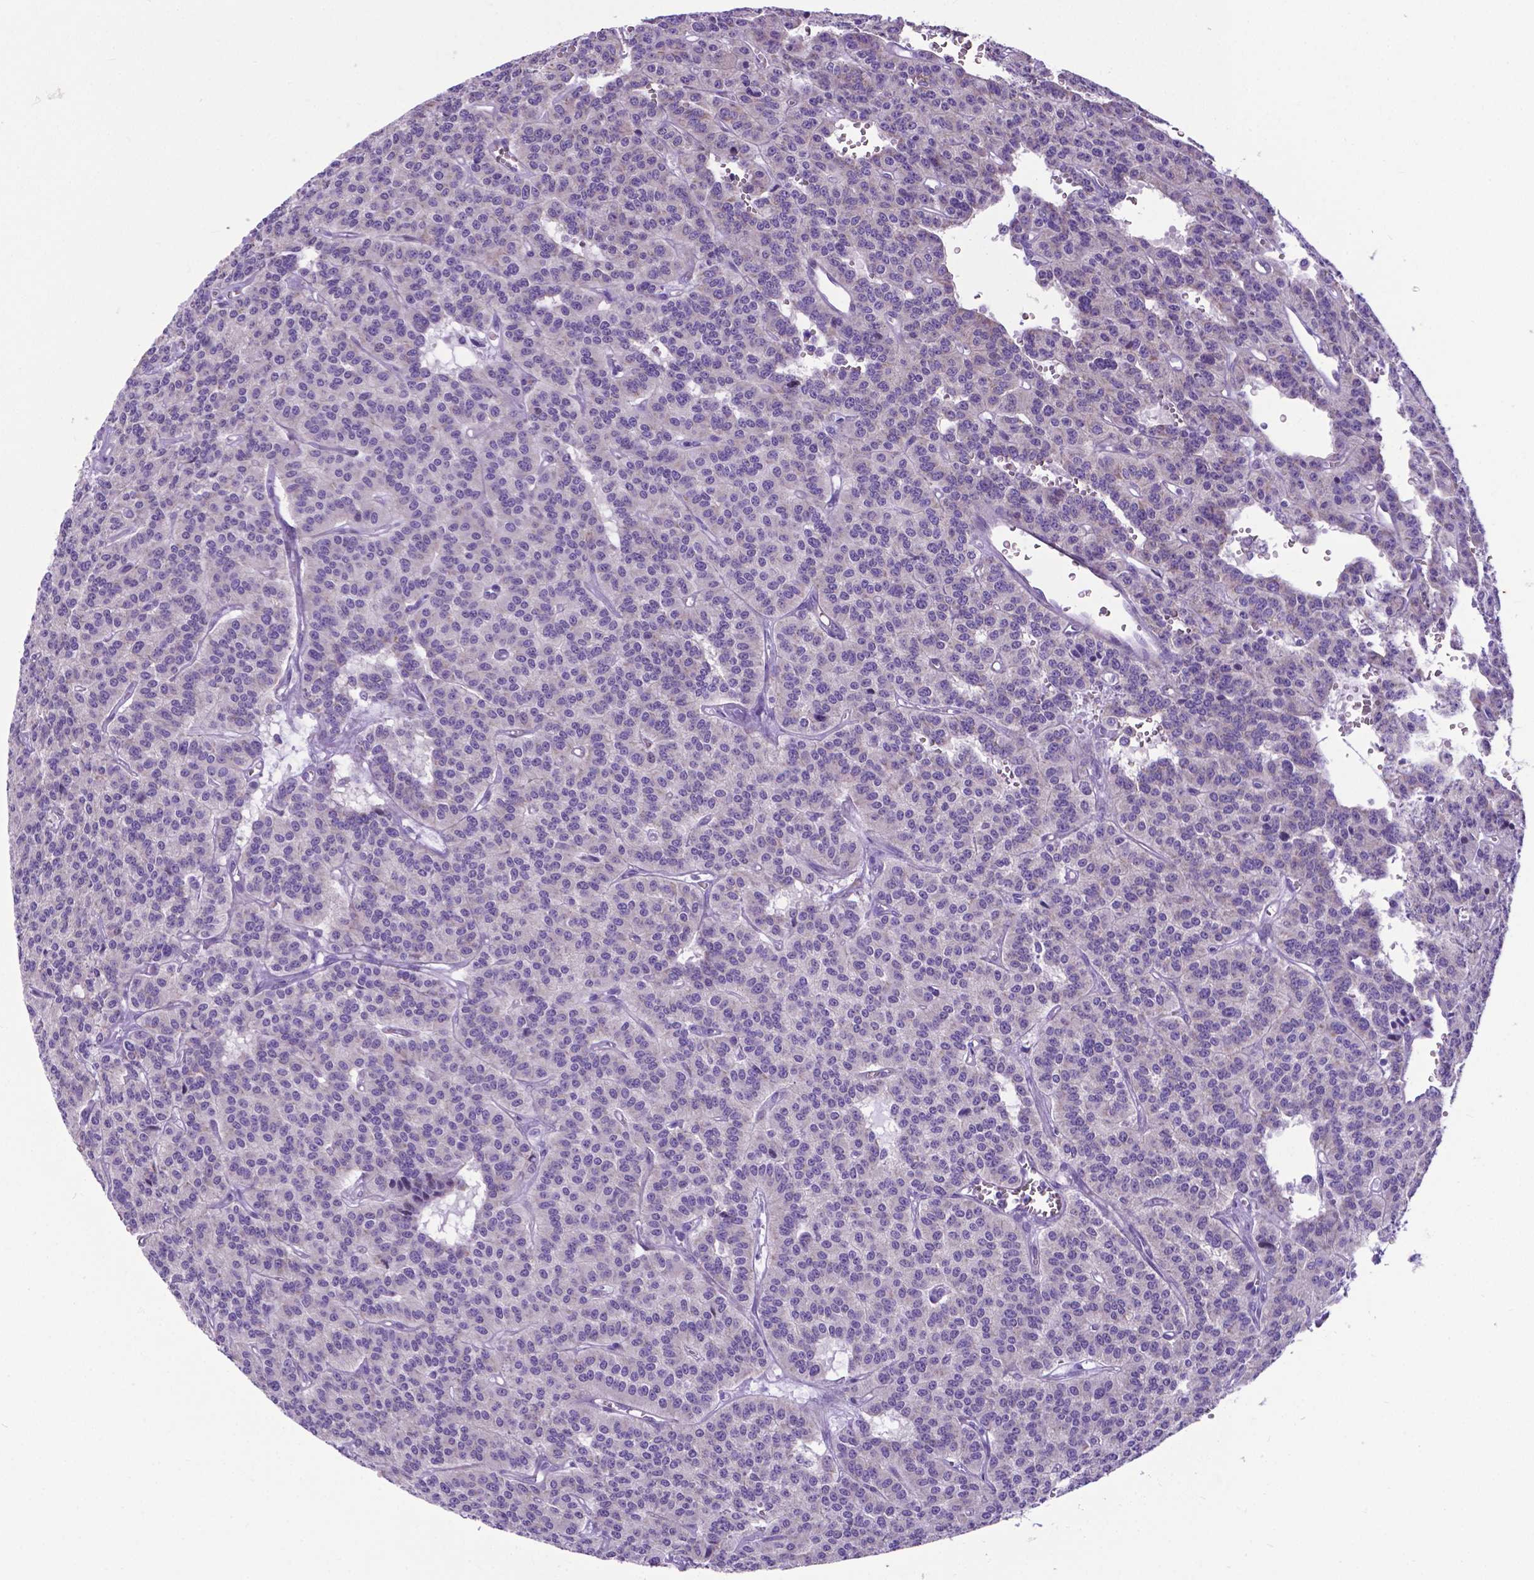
{"staining": {"intensity": "negative", "quantity": "none", "location": "none"}, "tissue": "carcinoid", "cell_type": "Tumor cells", "image_type": "cancer", "snomed": [{"axis": "morphology", "description": "Carcinoid, malignant, NOS"}, {"axis": "topography", "description": "Lung"}], "caption": "Tumor cells are negative for brown protein staining in carcinoid.", "gene": "RPL6", "patient": {"sex": "female", "age": 71}}